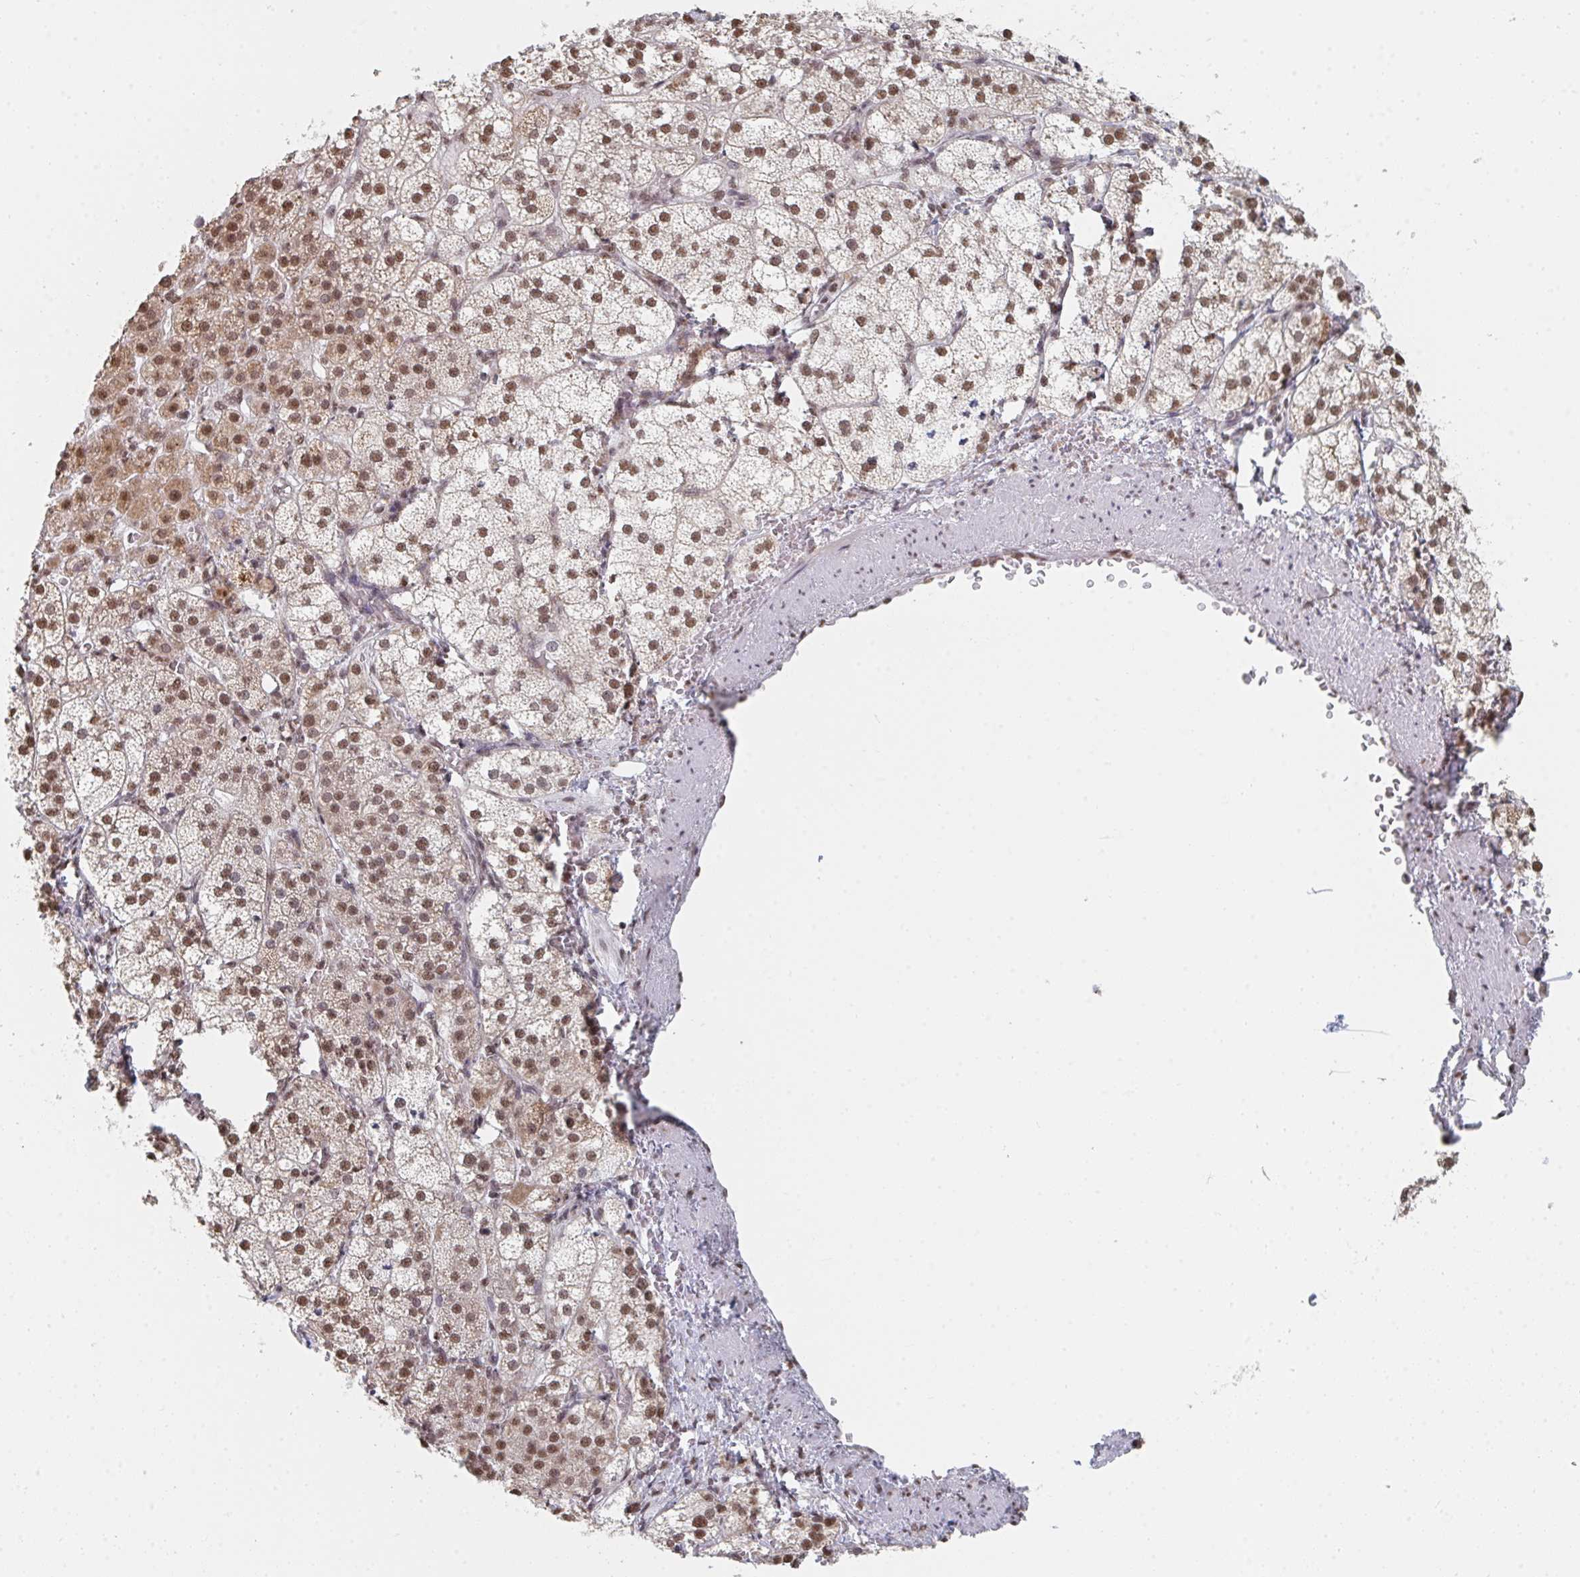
{"staining": {"intensity": "moderate", "quantity": ">75%", "location": "cytoplasmic/membranous,nuclear"}, "tissue": "adrenal gland", "cell_type": "Glandular cells", "image_type": "normal", "snomed": [{"axis": "morphology", "description": "Normal tissue, NOS"}, {"axis": "topography", "description": "Adrenal gland"}], "caption": "This histopathology image shows benign adrenal gland stained with IHC to label a protein in brown. The cytoplasmic/membranous,nuclear of glandular cells show moderate positivity for the protein. Nuclei are counter-stained blue.", "gene": "MBNL1", "patient": {"sex": "female", "age": 60}}